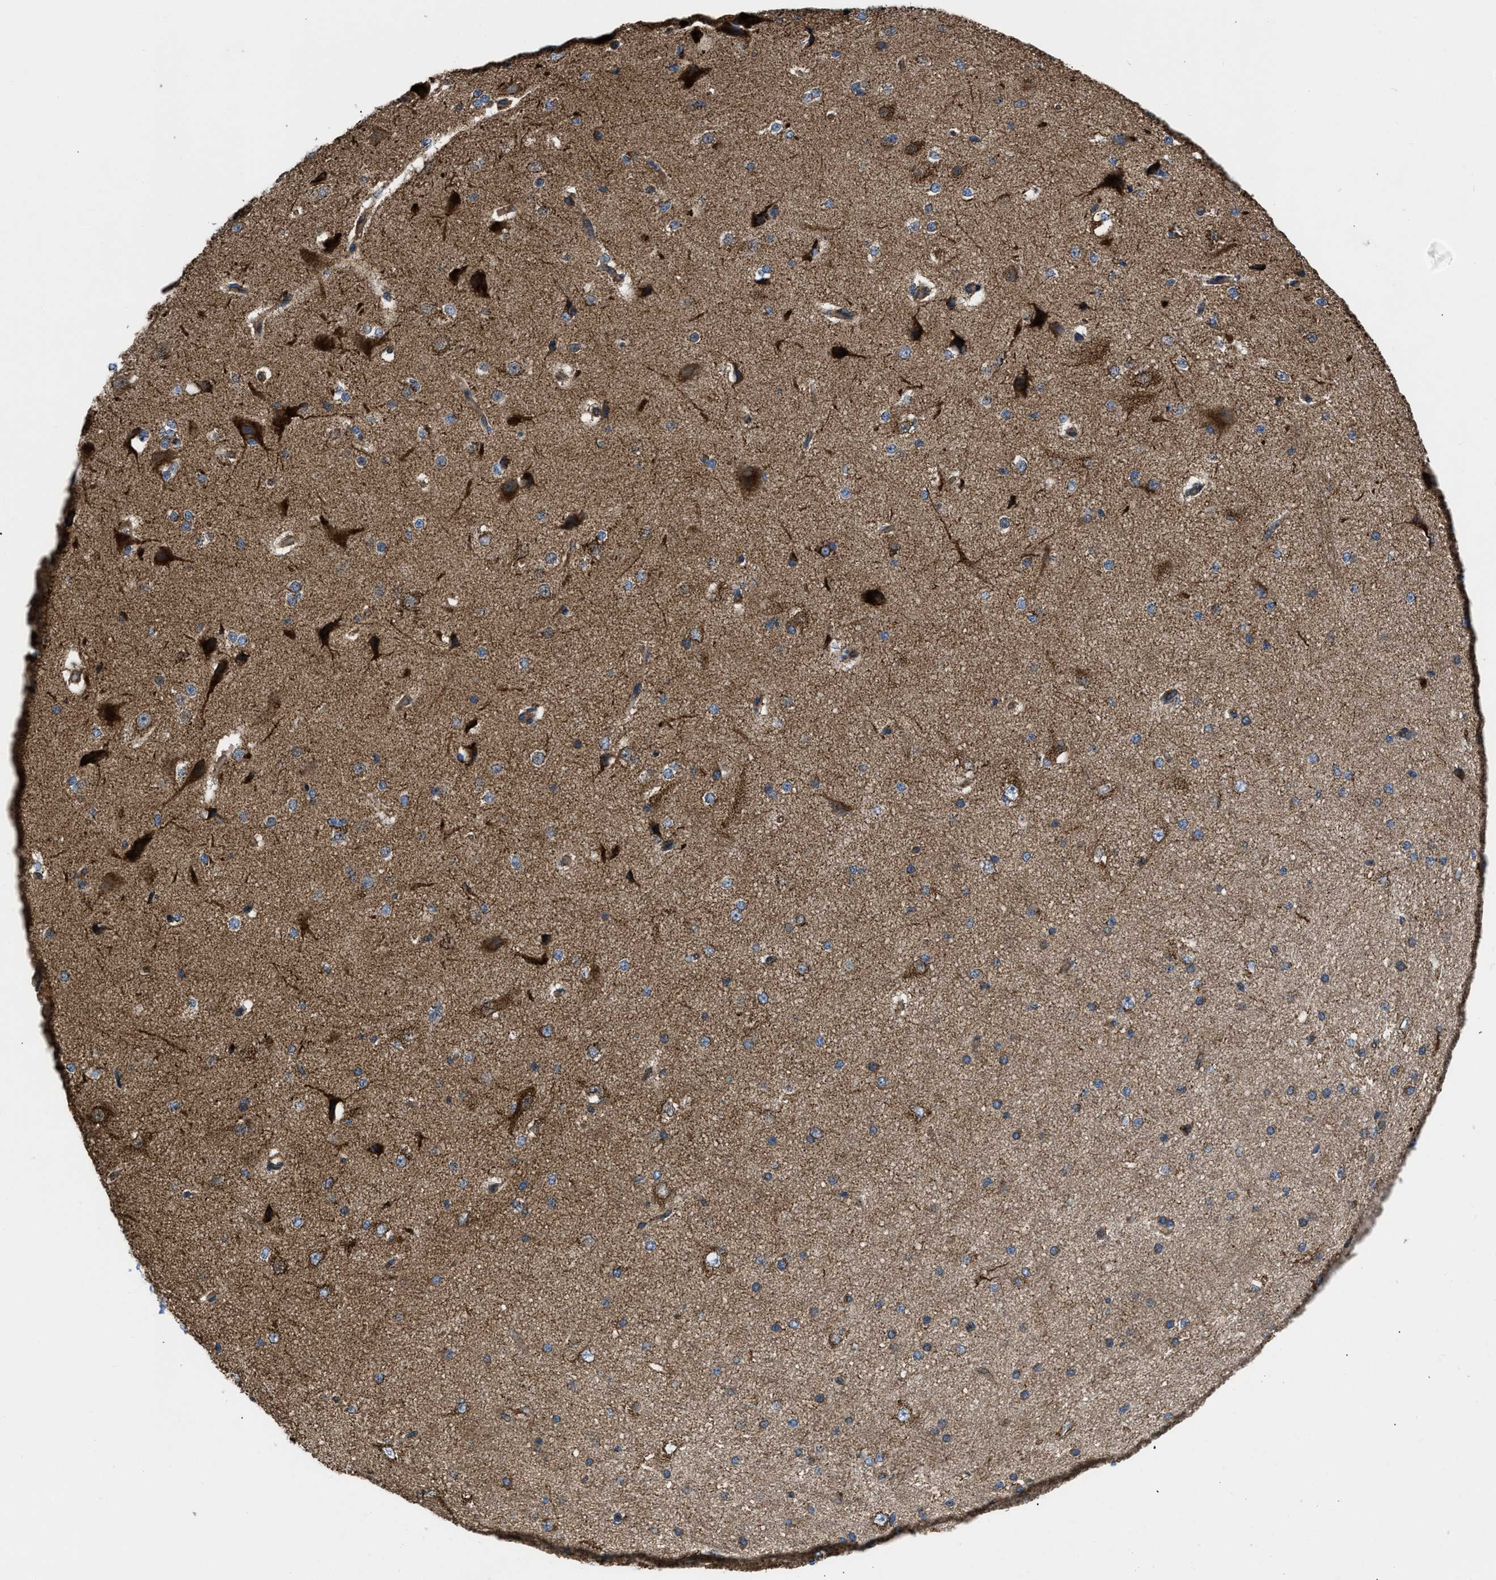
{"staining": {"intensity": "moderate", "quantity": ">75%", "location": "cytoplasmic/membranous"}, "tissue": "cerebral cortex", "cell_type": "Endothelial cells", "image_type": "normal", "snomed": [{"axis": "morphology", "description": "Normal tissue, NOS"}, {"axis": "morphology", "description": "Developmental malformation"}, {"axis": "topography", "description": "Cerebral cortex"}], "caption": "A medium amount of moderate cytoplasmic/membranous staining is appreciated in about >75% of endothelial cells in benign cerebral cortex.", "gene": "OPTN", "patient": {"sex": "female", "age": 30}}